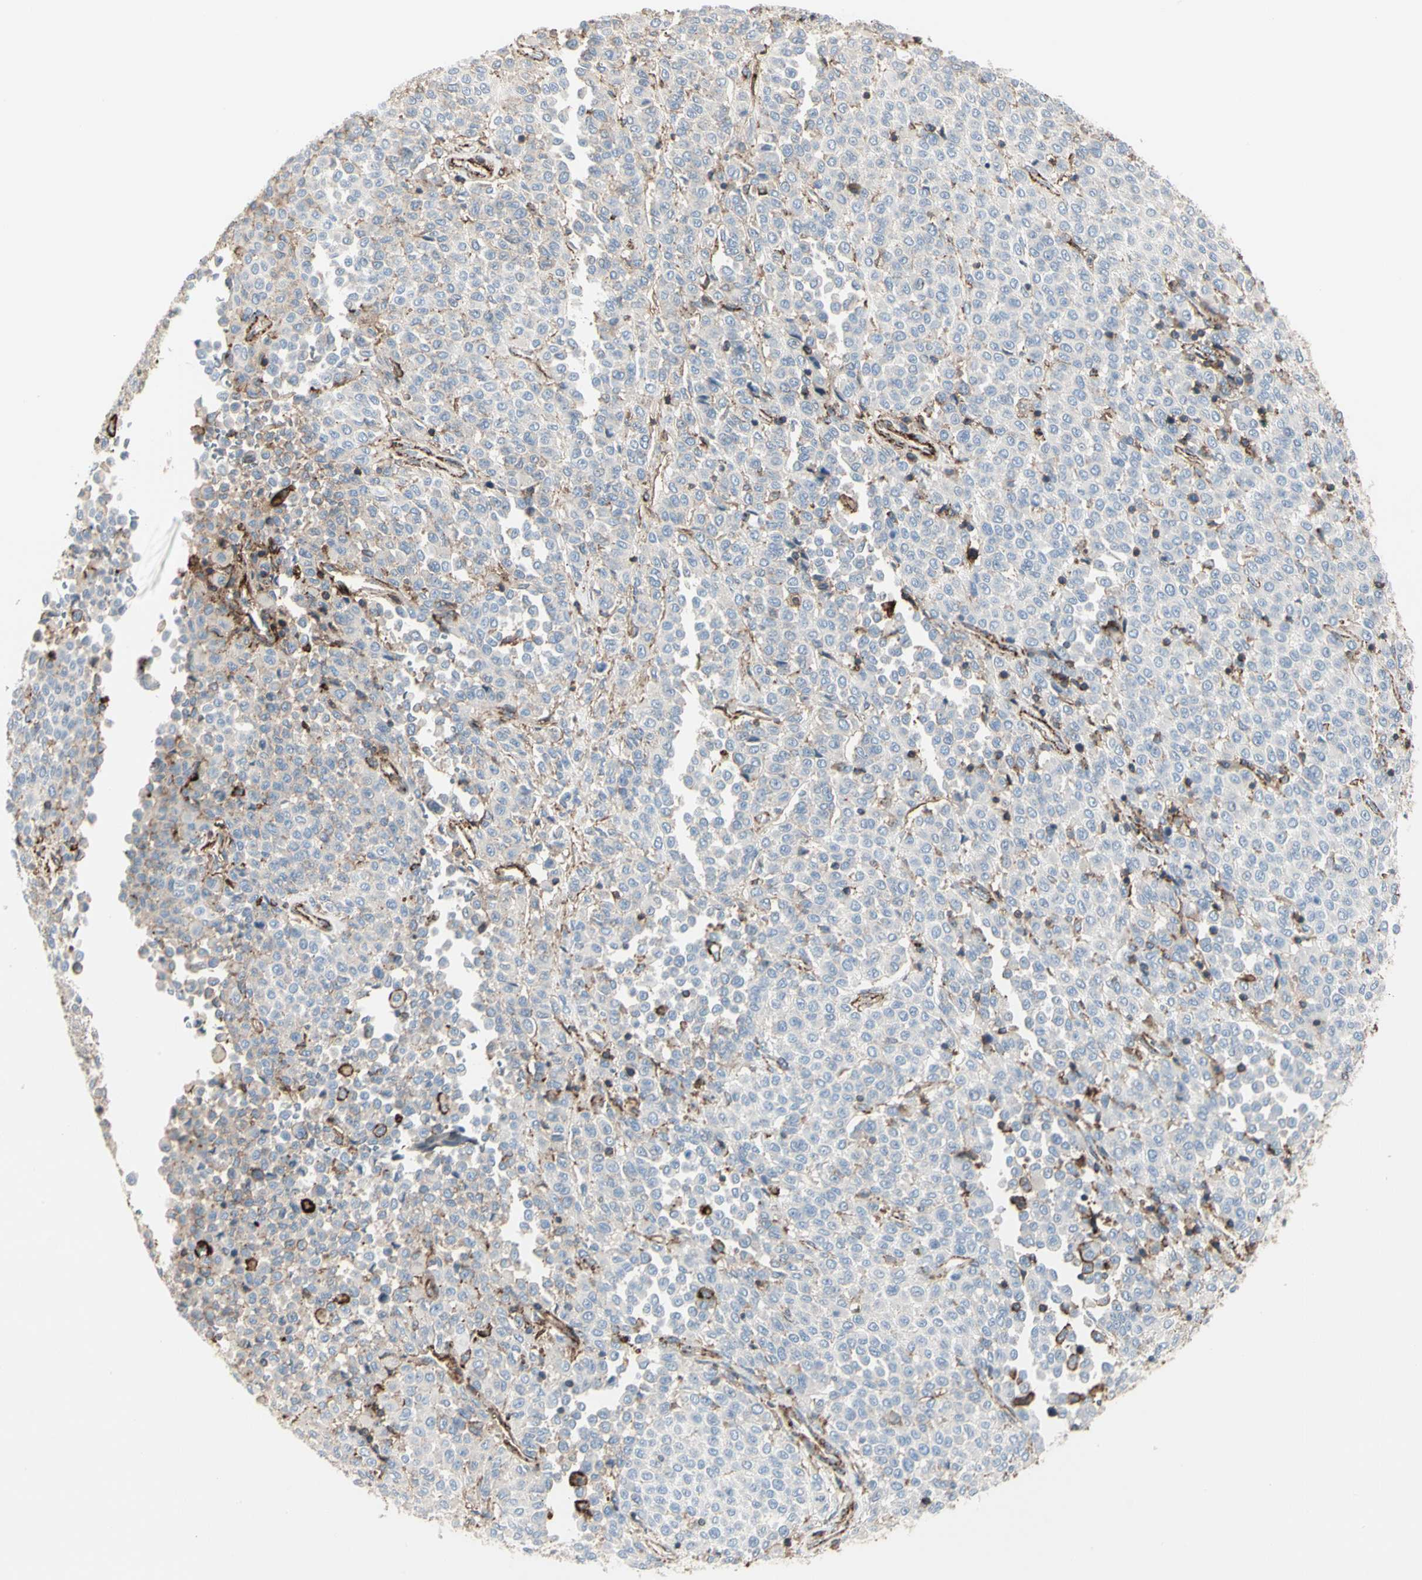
{"staining": {"intensity": "weak", "quantity": "<25%", "location": "cytoplasmic/membranous"}, "tissue": "melanoma", "cell_type": "Tumor cells", "image_type": "cancer", "snomed": [{"axis": "morphology", "description": "Malignant melanoma, Metastatic site"}, {"axis": "topography", "description": "Pancreas"}], "caption": "High power microscopy photomicrograph of an immunohistochemistry (IHC) photomicrograph of melanoma, revealing no significant expression in tumor cells. Brightfield microscopy of immunohistochemistry stained with DAB (brown) and hematoxylin (blue), captured at high magnification.", "gene": "CLEC2B", "patient": {"sex": "female", "age": 30}}